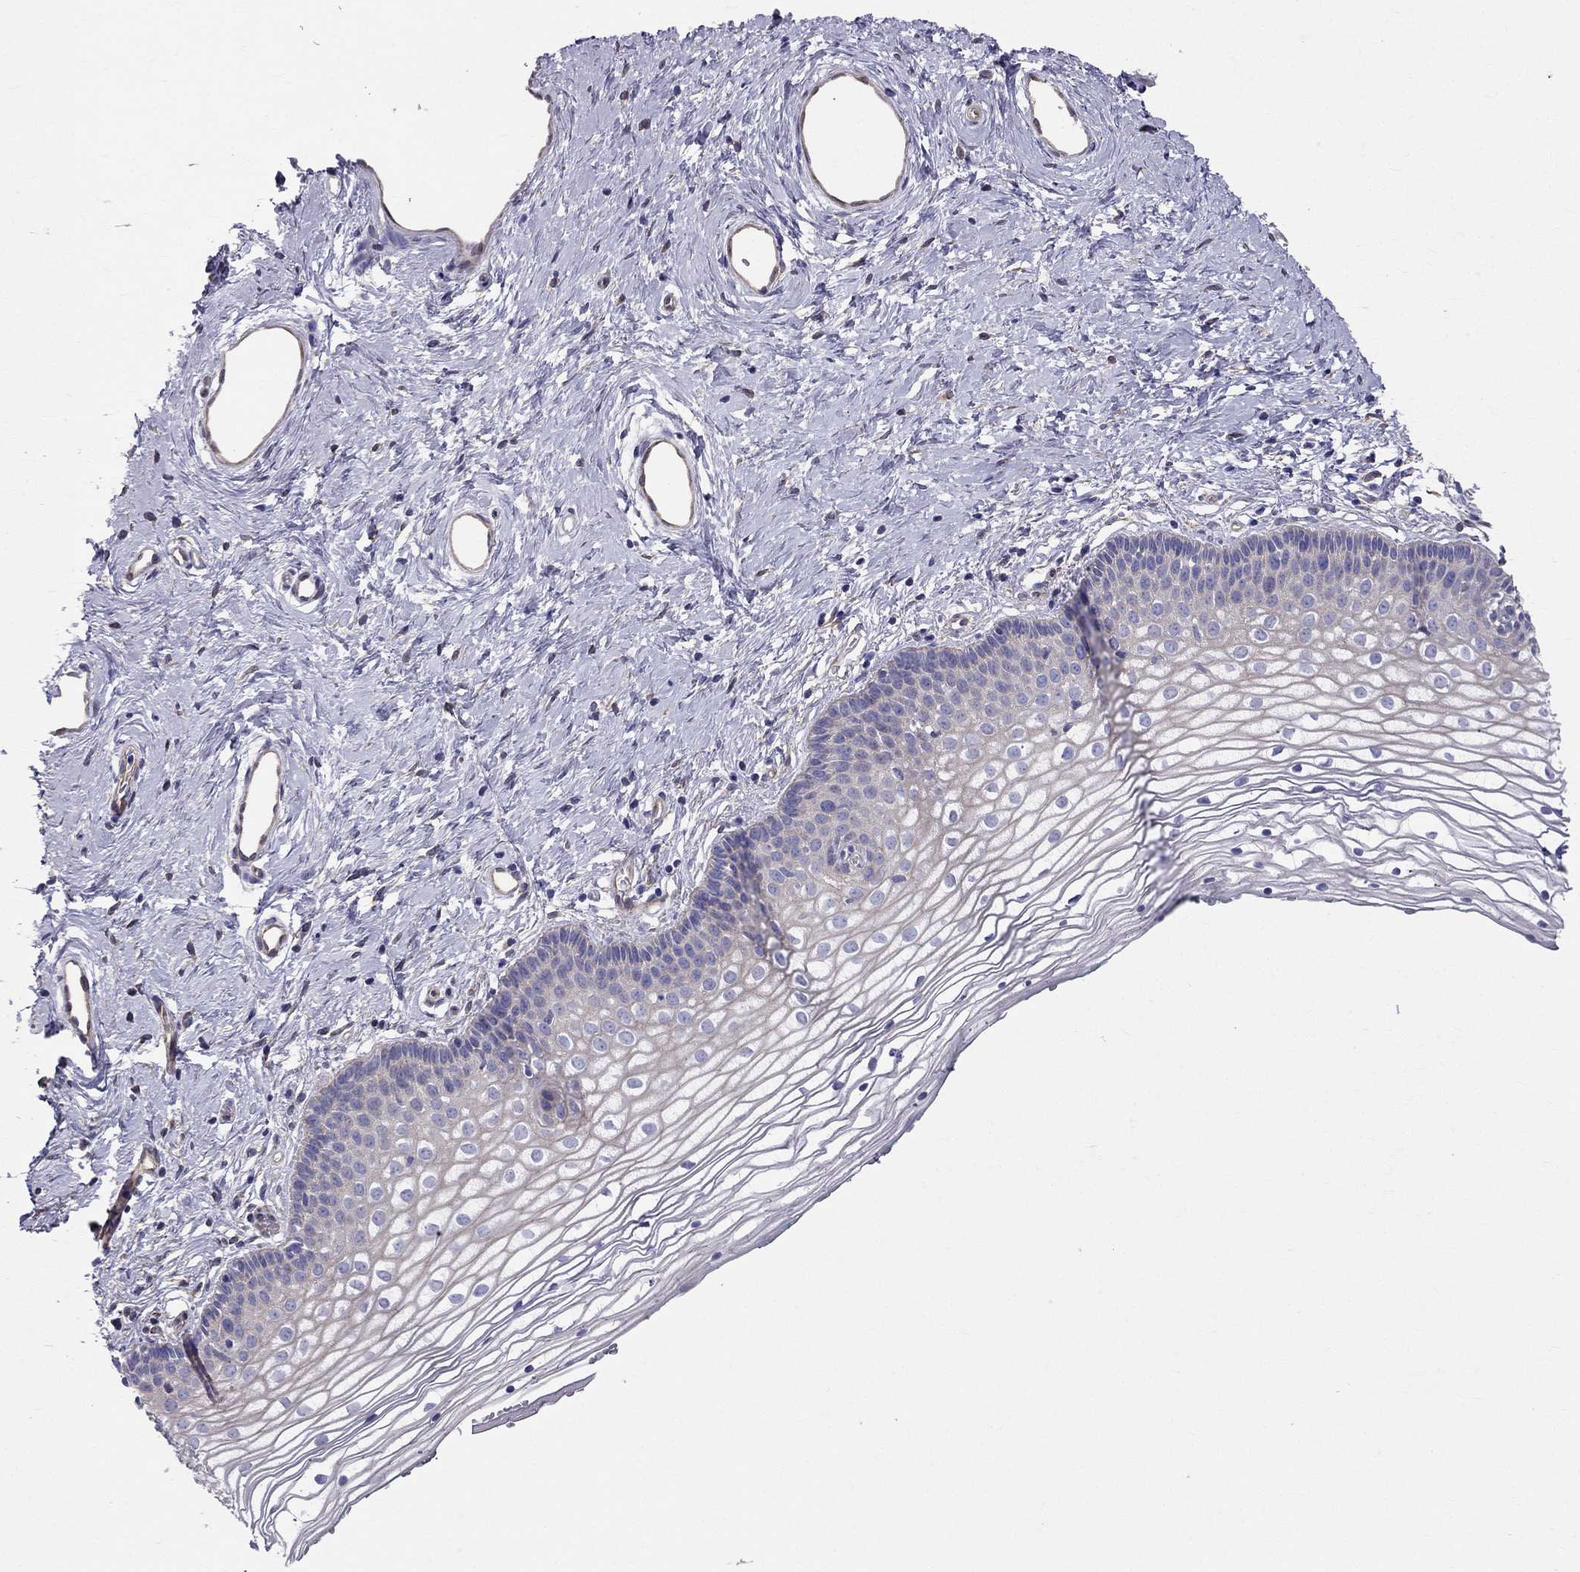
{"staining": {"intensity": "negative", "quantity": "none", "location": "none"}, "tissue": "vagina", "cell_type": "Squamous epithelial cells", "image_type": "normal", "snomed": [{"axis": "morphology", "description": "Normal tissue, NOS"}, {"axis": "topography", "description": "Vagina"}], "caption": "Immunohistochemistry of benign human vagina demonstrates no expression in squamous epithelial cells.", "gene": "ENOX1", "patient": {"sex": "female", "age": 36}}